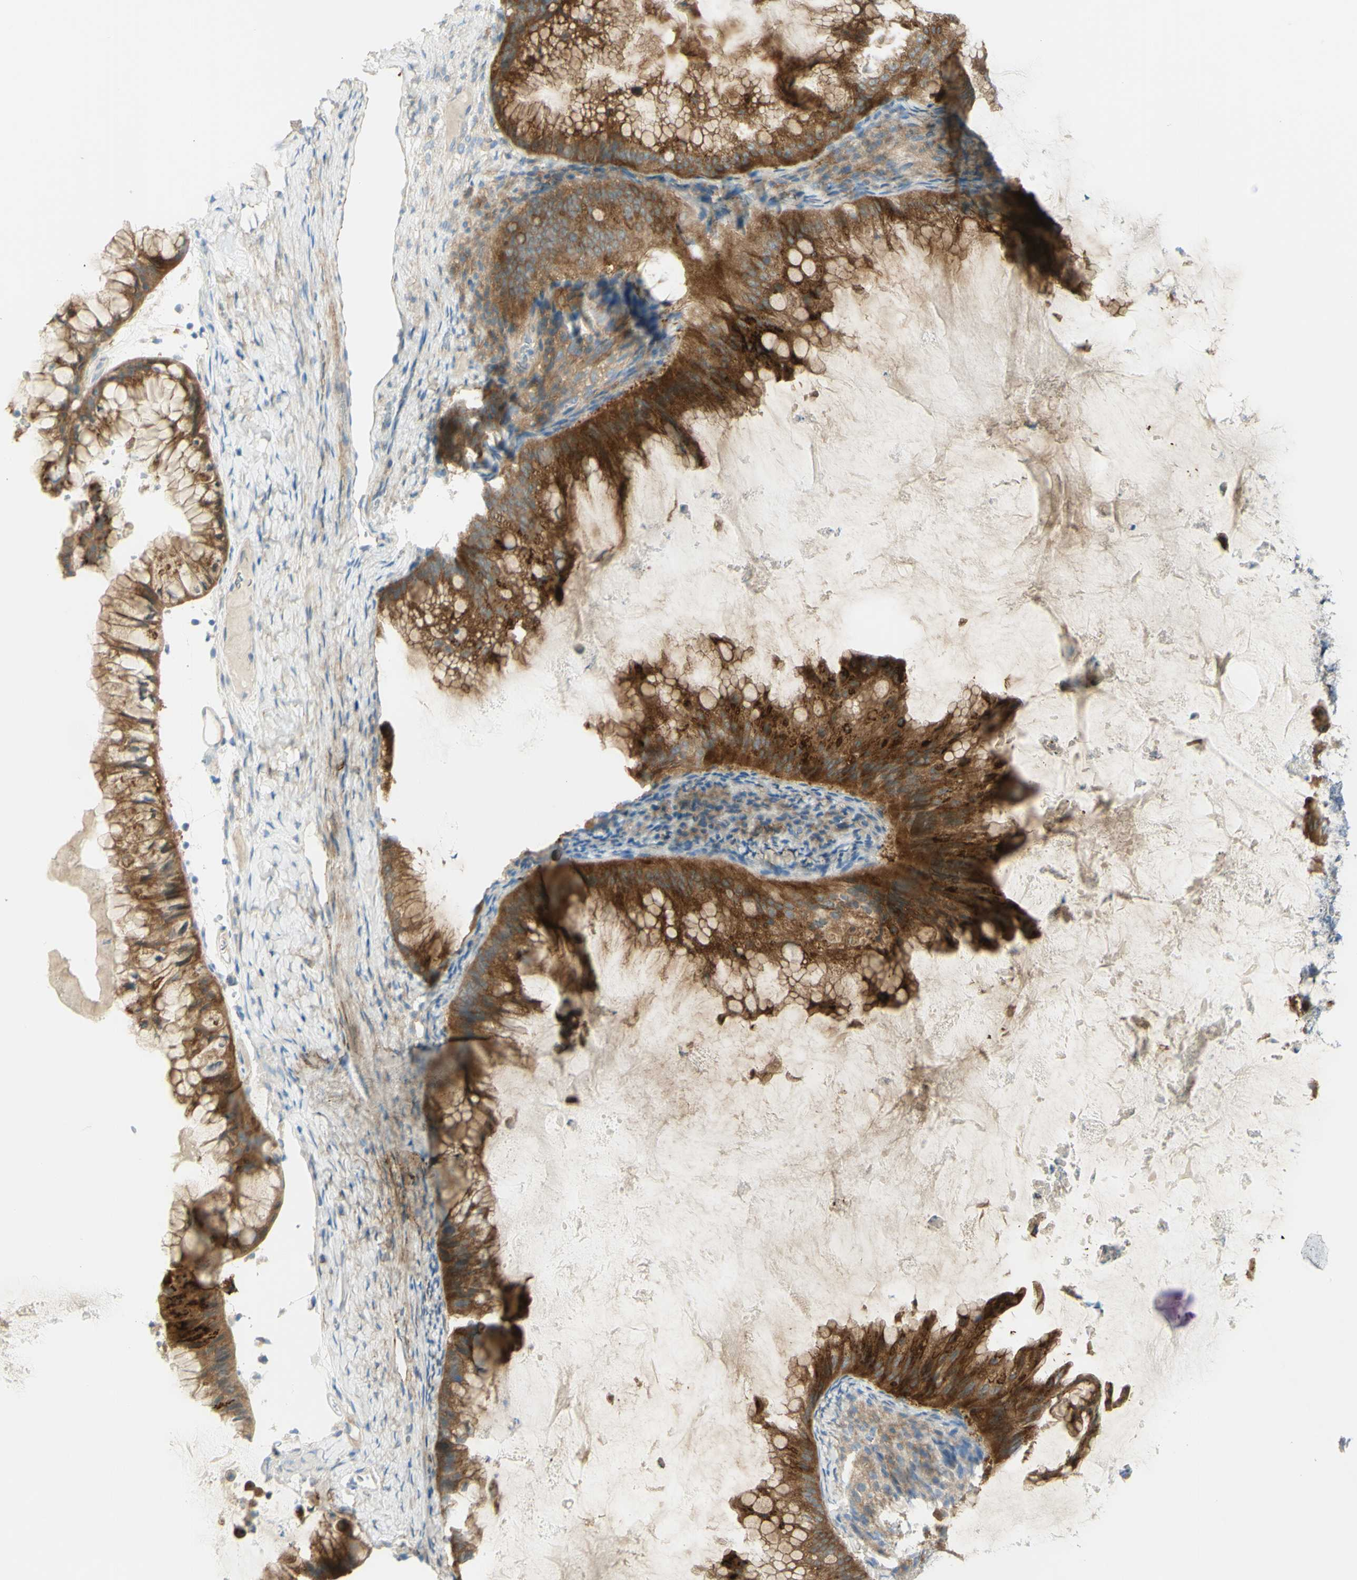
{"staining": {"intensity": "strong", "quantity": ">75%", "location": "cytoplasmic/membranous"}, "tissue": "ovarian cancer", "cell_type": "Tumor cells", "image_type": "cancer", "snomed": [{"axis": "morphology", "description": "Cystadenocarcinoma, mucinous, NOS"}, {"axis": "topography", "description": "Ovary"}], "caption": "IHC (DAB) staining of human ovarian mucinous cystadenocarcinoma shows strong cytoplasmic/membranous protein staining in about >75% of tumor cells. The staining was performed using DAB (3,3'-diaminobenzidine), with brown indicating positive protein expression. Nuclei are stained blue with hematoxylin.", "gene": "GCNT3", "patient": {"sex": "female", "age": 61}}